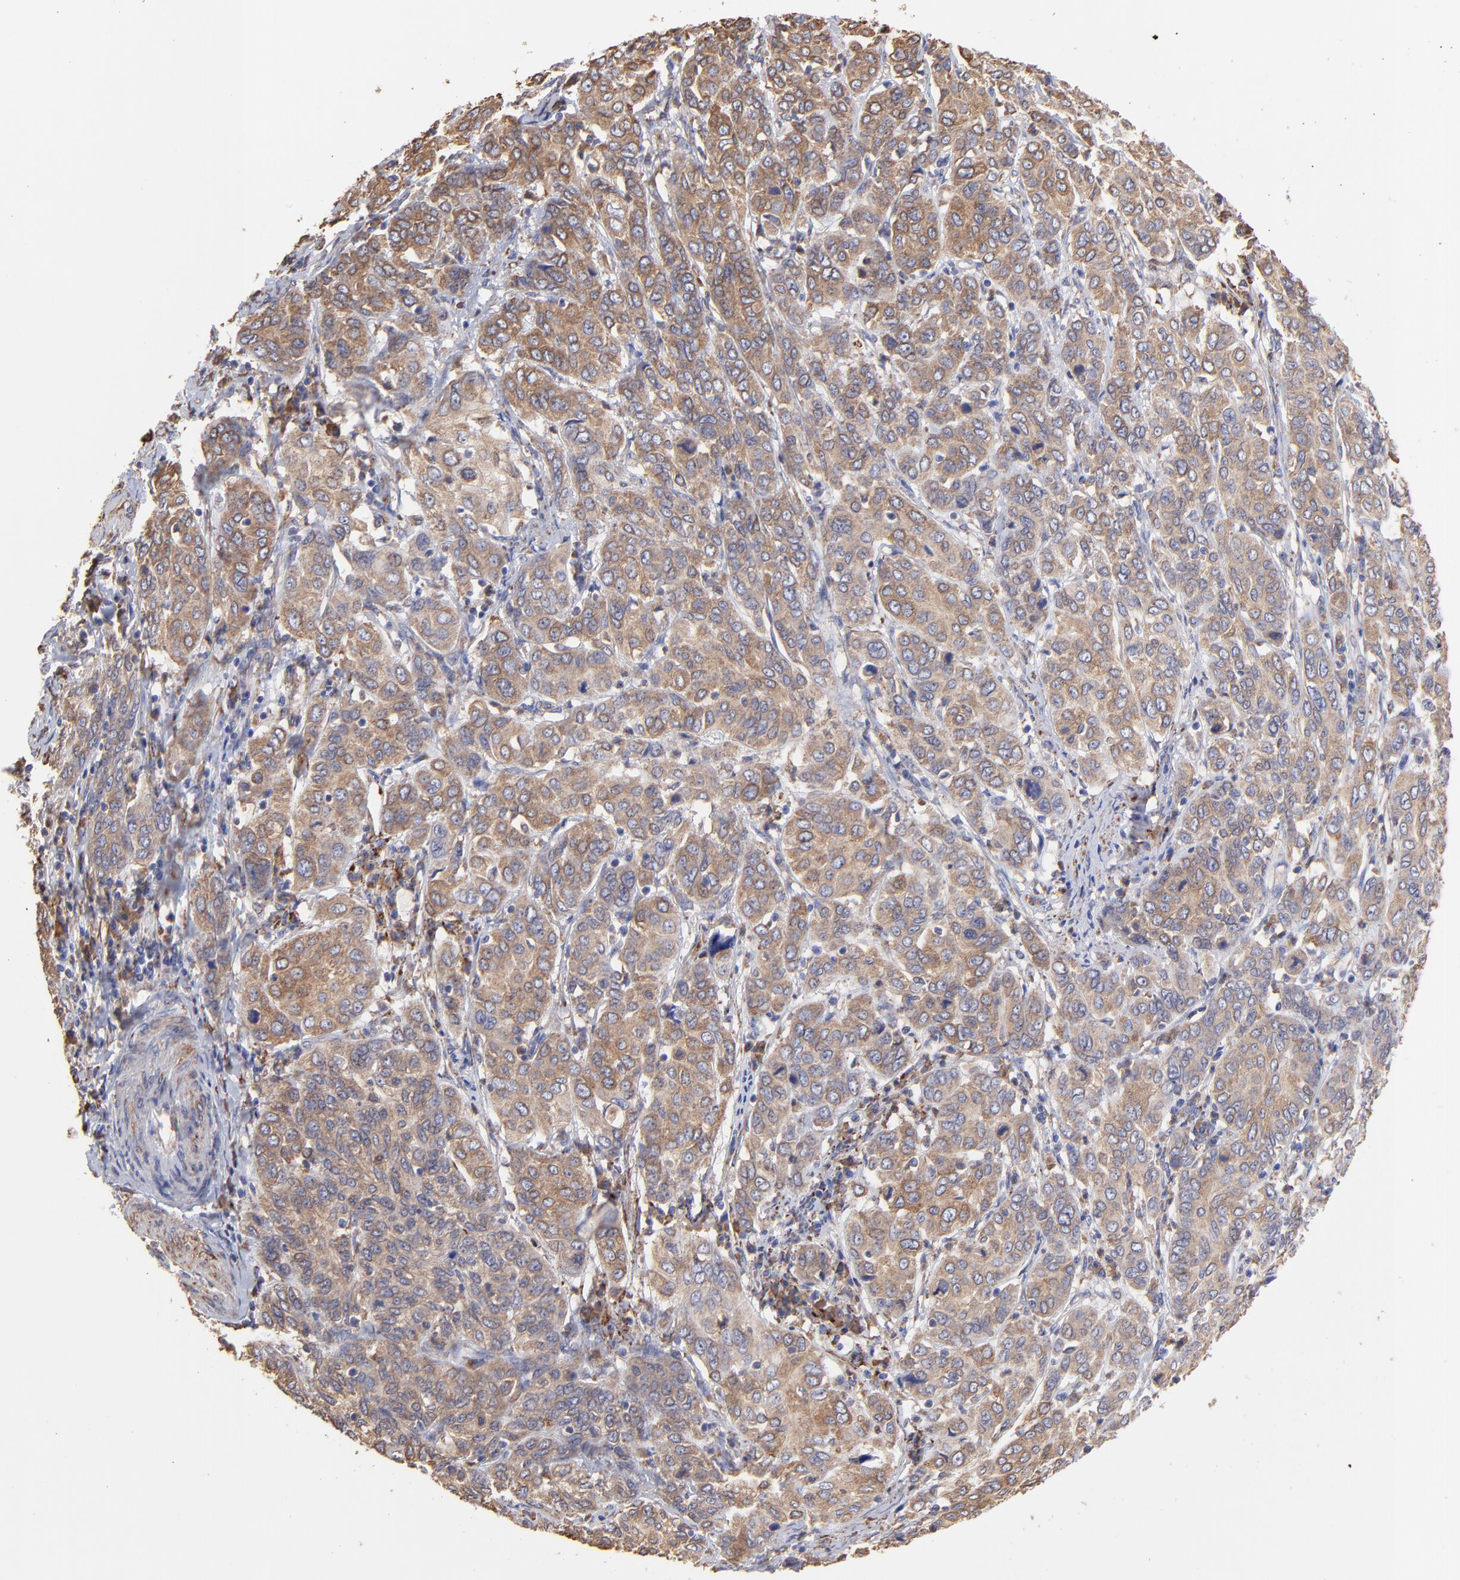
{"staining": {"intensity": "moderate", "quantity": ">75%", "location": "cytoplasmic/membranous"}, "tissue": "cervical cancer", "cell_type": "Tumor cells", "image_type": "cancer", "snomed": [{"axis": "morphology", "description": "Squamous cell carcinoma, NOS"}, {"axis": "topography", "description": "Cervix"}], "caption": "Cervical cancer stained for a protein shows moderate cytoplasmic/membranous positivity in tumor cells.", "gene": "PFKM", "patient": {"sex": "female", "age": 38}}